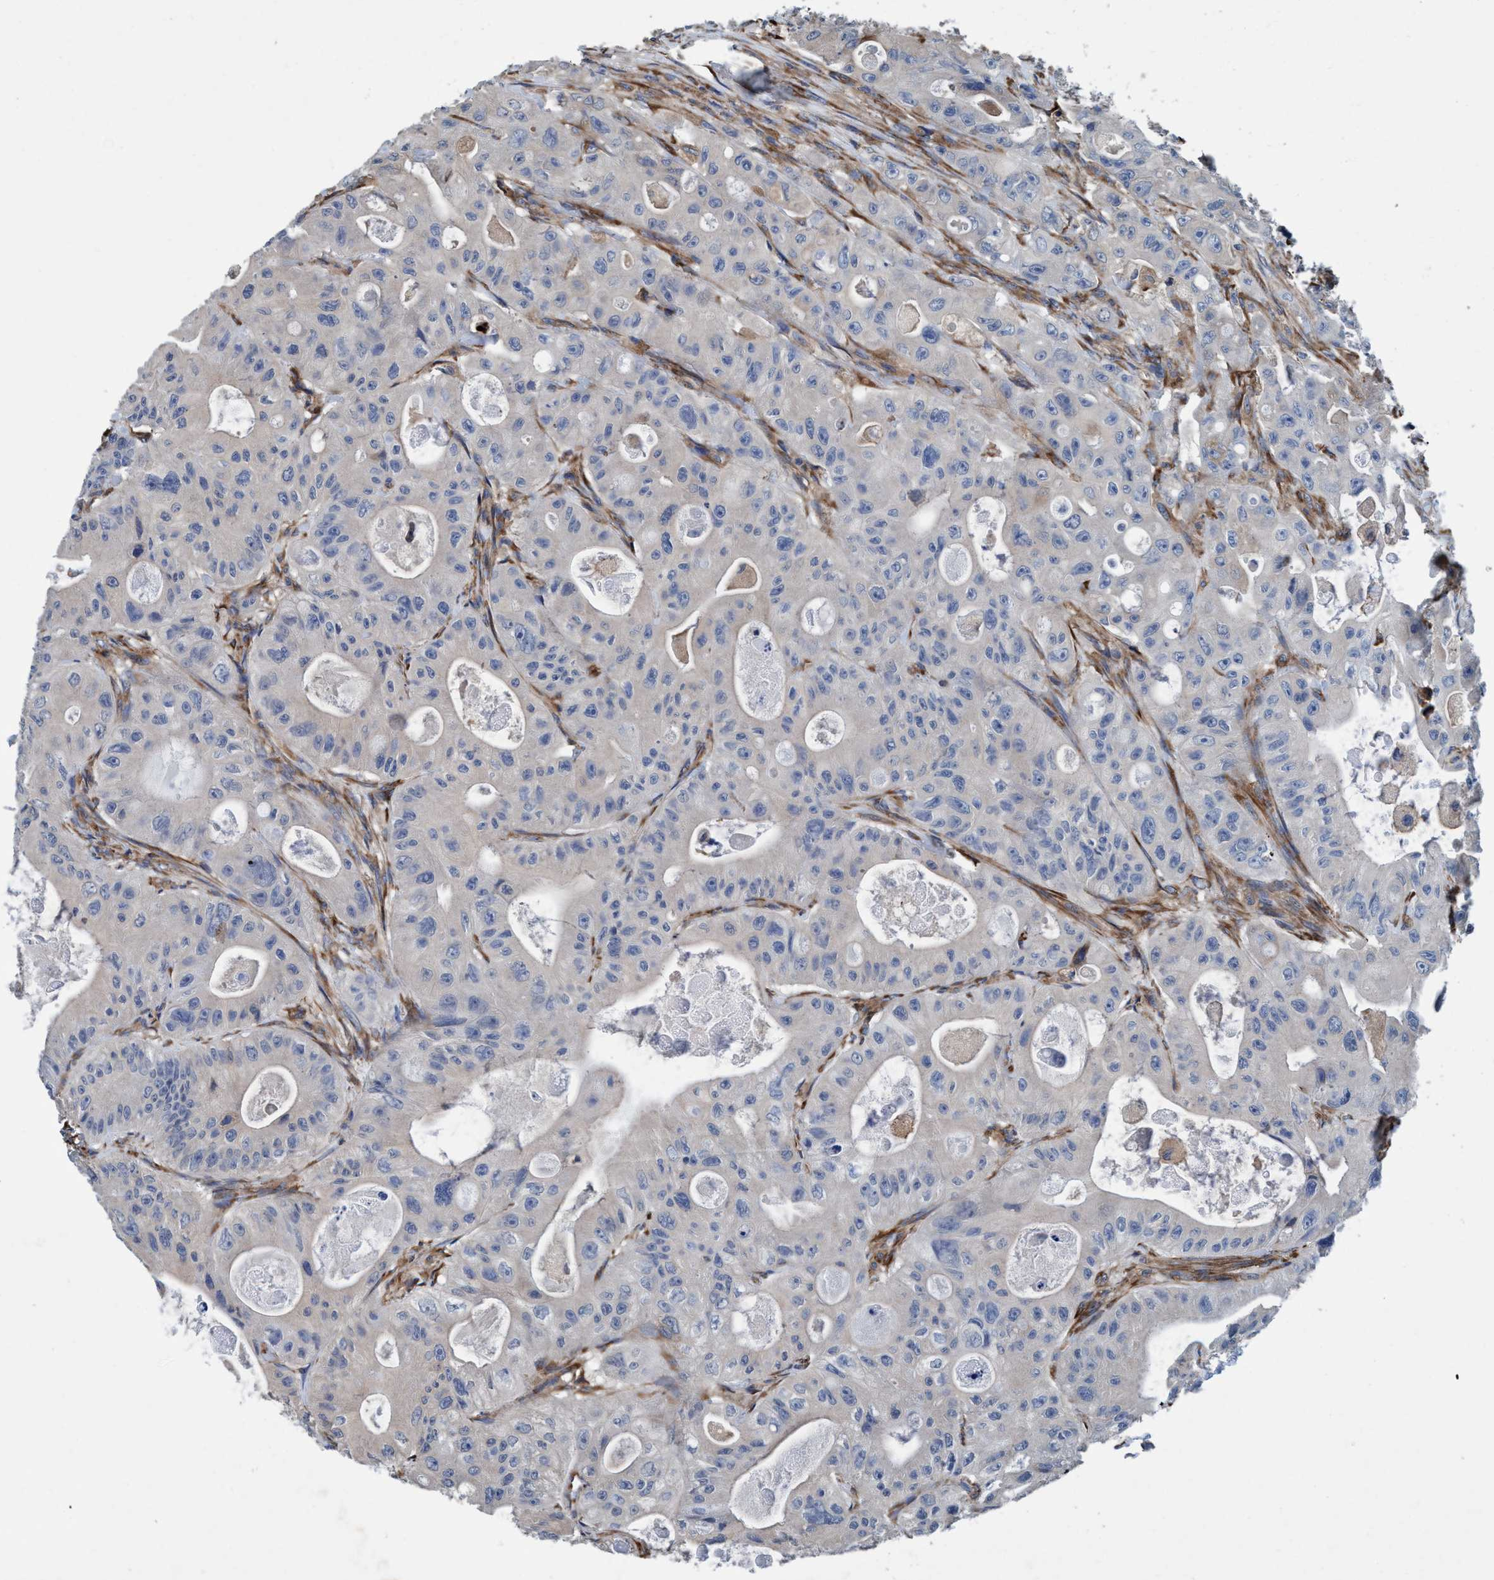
{"staining": {"intensity": "negative", "quantity": "none", "location": "none"}, "tissue": "colorectal cancer", "cell_type": "Tumor cells", "image_type": "cancer", "snomed": [{"axis": "morphology", "description": "Adenocarcinoma, NOS"}, {"axis": "topography", "description": "Colon"}], "caption": "High magnification brightfield microscopy of adenocarcinoma (colorectal) stained with DAB (brown) and counterstained with hematoxylin (blue): tumor cells show no significant positivity. (DAB immunohistochemistry (IHC), high magnification).", "gene": "ENDOG", "patient": {"sex": "female", "age": 46}}